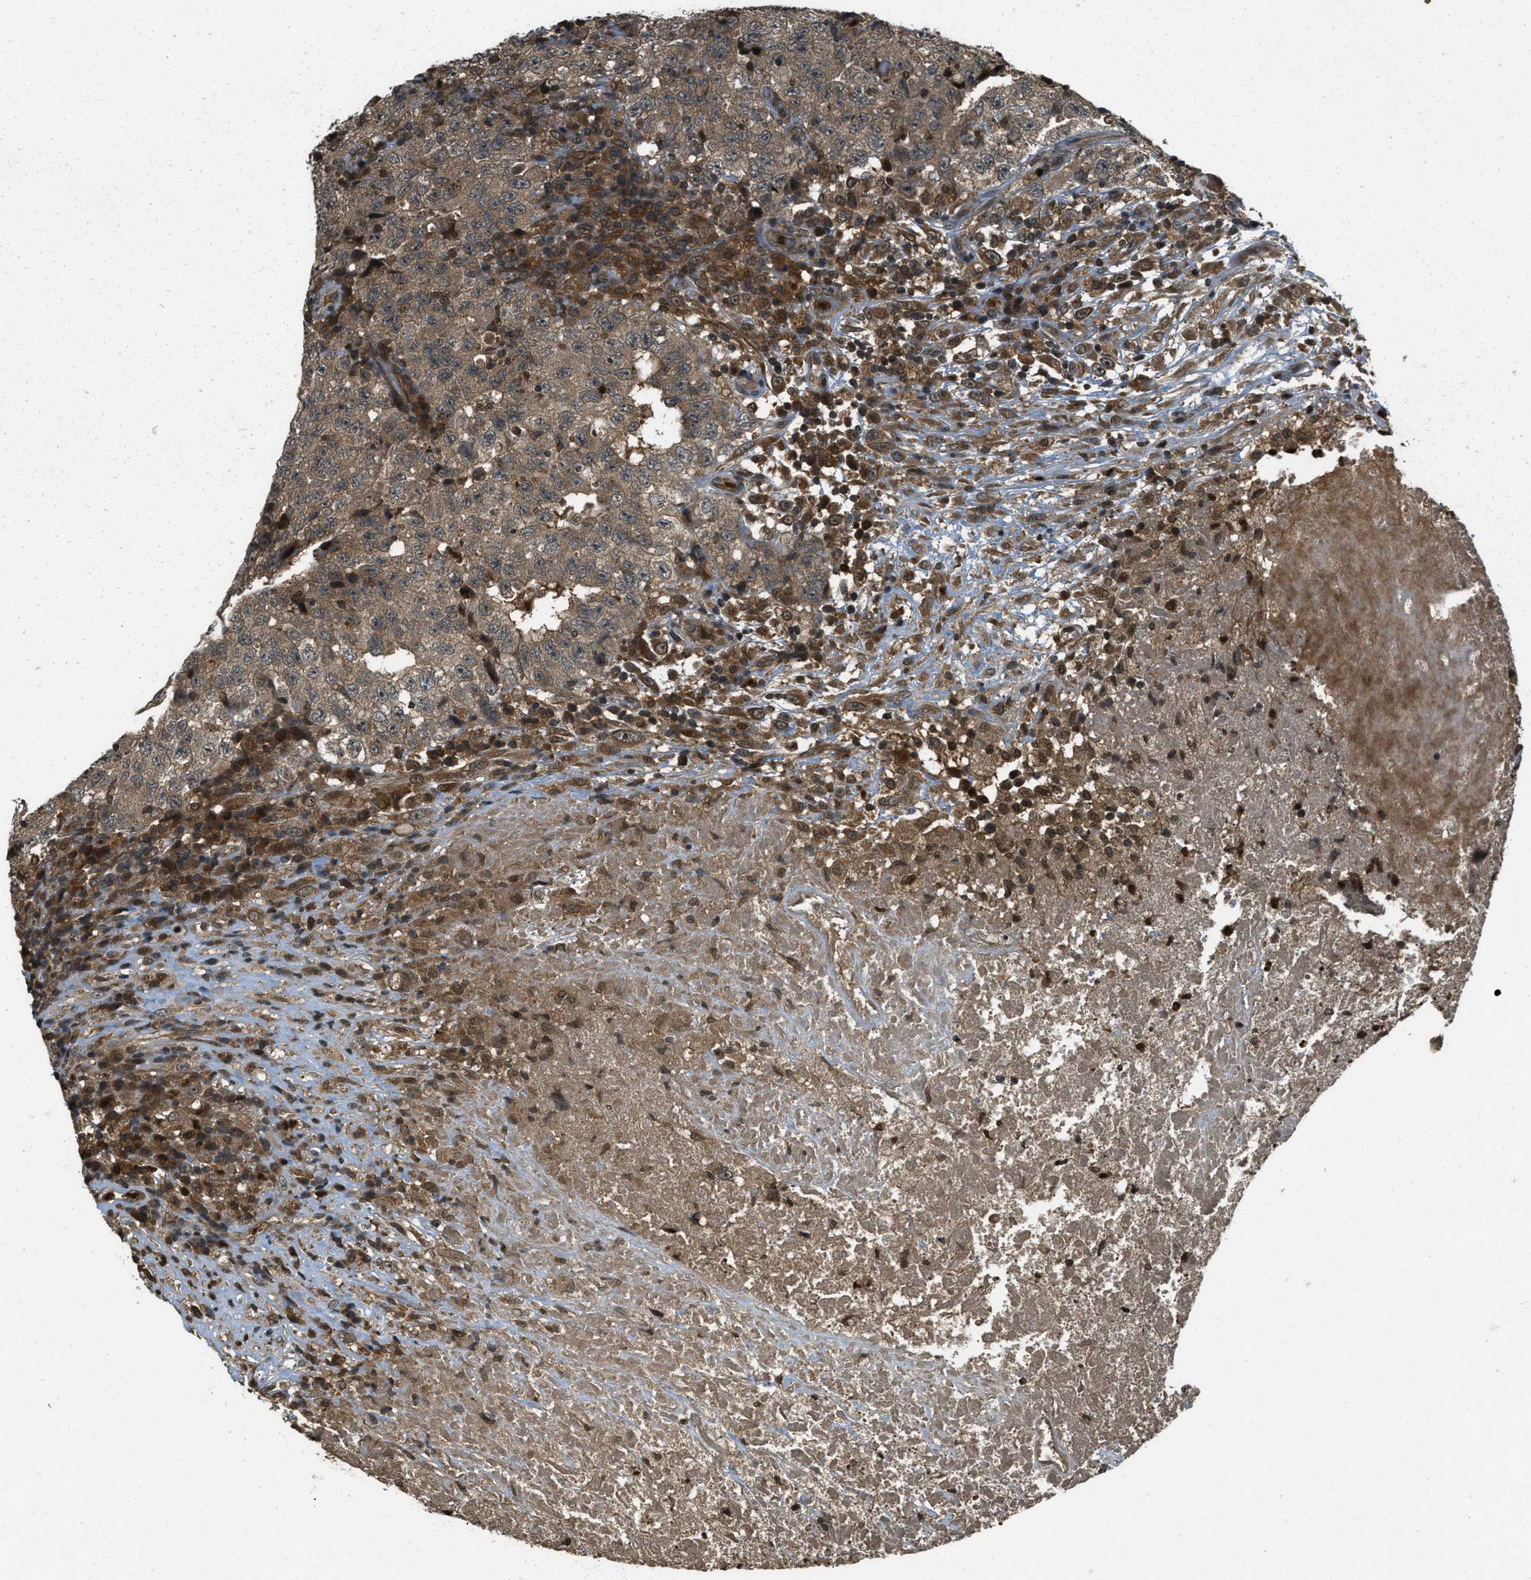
{"staining": {"intensity": "moderate", "quantity": ">75%", "location": "cytoplasmic/membranous"}, "tissue": "testis cancer", "cell_type": "Tumor cells", "image_type": "cancer", "snomed": [{"axis": "morphology", "description": "Necrosis, NOS"}, {"axis": "morphology", "description": "Carcinoma, Embryonal, NOS"}, {"axis": "topography", "description": "Testis"}], "caption": "IHC staining of testis cancer (embryonal carcinoma), which displays medium levels of moderate cytoplasmic/membranous staining in approximately >75% of tumor cells indicating moderate cytoplasmic/membranous protein expression. The staining was performed using DAB (3,3'-diaminobenzidine) (brown) for protein detection and nuclei were counterstained in hematoxylin (blue).", "gene": "ATG7", "patient": {"sex": "male", "age": 19}}